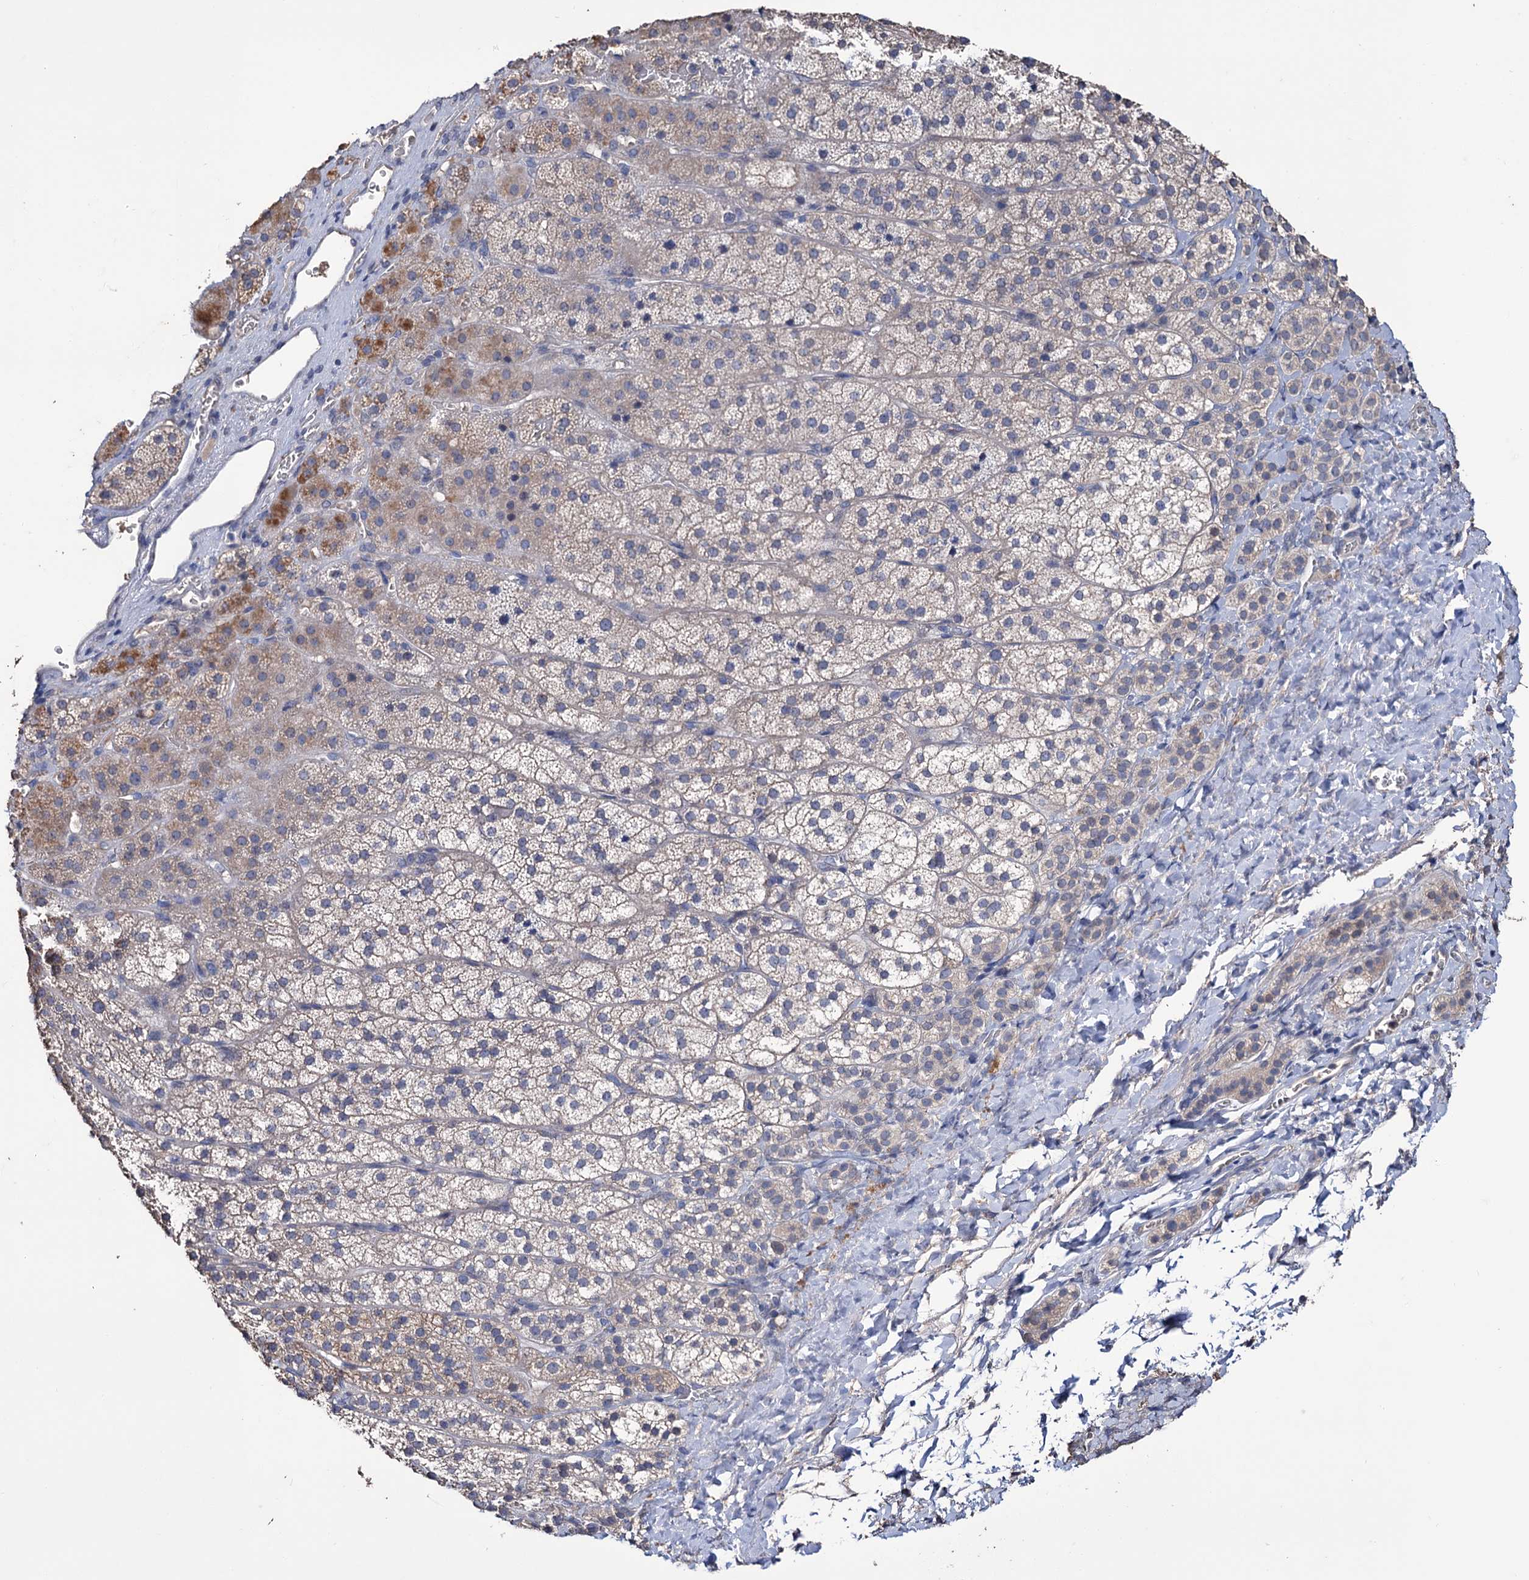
{"staining": {"intensity": "moderate", "quantity": "<25%", "location": "cytoplasmic/membranous"}, "tissue": "adrenal gland", "cell_type": "Glandular cells", "image_type": "normal", "snomed": [{"axis": "morphology", "description": "Normal tissue, NOS"}, {"axis": "topography", "description": "Adrenal gland"}], "caption": "Glandular cells show low levels of moderate cytoplasmic/membranous positivity in about <25% of cells in normal human adrenal gland. (Stains: DAB in brown, nuclei in blue, Microscopy: brightfield microscopy at high magnification).", "gene": "EPB41L5", "patient": {"sex": "female", "age": 44}}